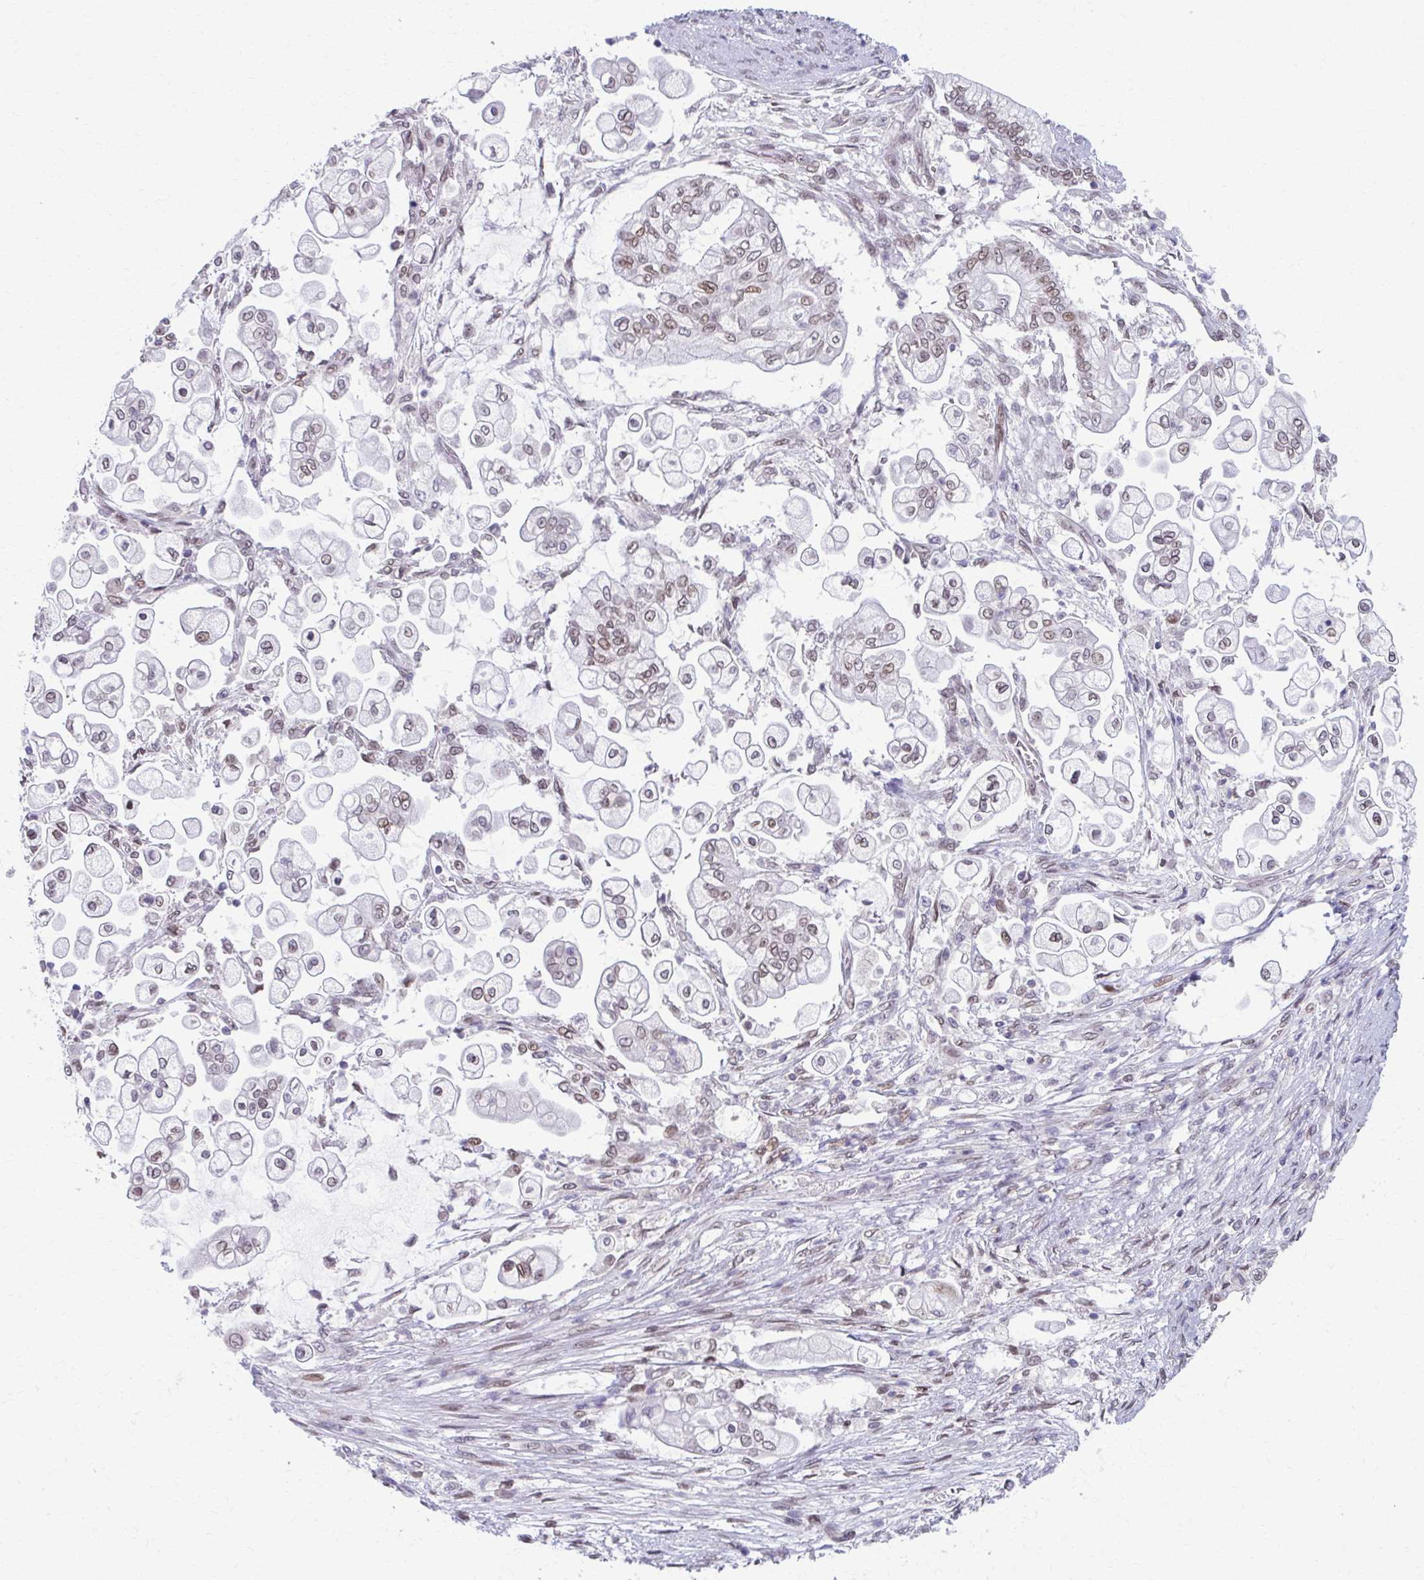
{"staining": {"intensity": "moderate", "quantity": "25%-75%", "location": "nuclear"}, "tissue": "pancreatic cancer", "cell_type": "Tumor cells", "image_type": "cancer", "snomed": [{"axis": "morphology", "description": "Adenocarcinoma, NOS"}, {"axis": "topography", "description": "Pancreas"}], "caption": "Adenocarcinoma (pancreatic) stained for a protein (brown) exhibits moderate nuclear positive staining in about 25%-75% of tumor cells.", "gene": "SETBP1", "patient": {"sex": "female", "age": 69}}